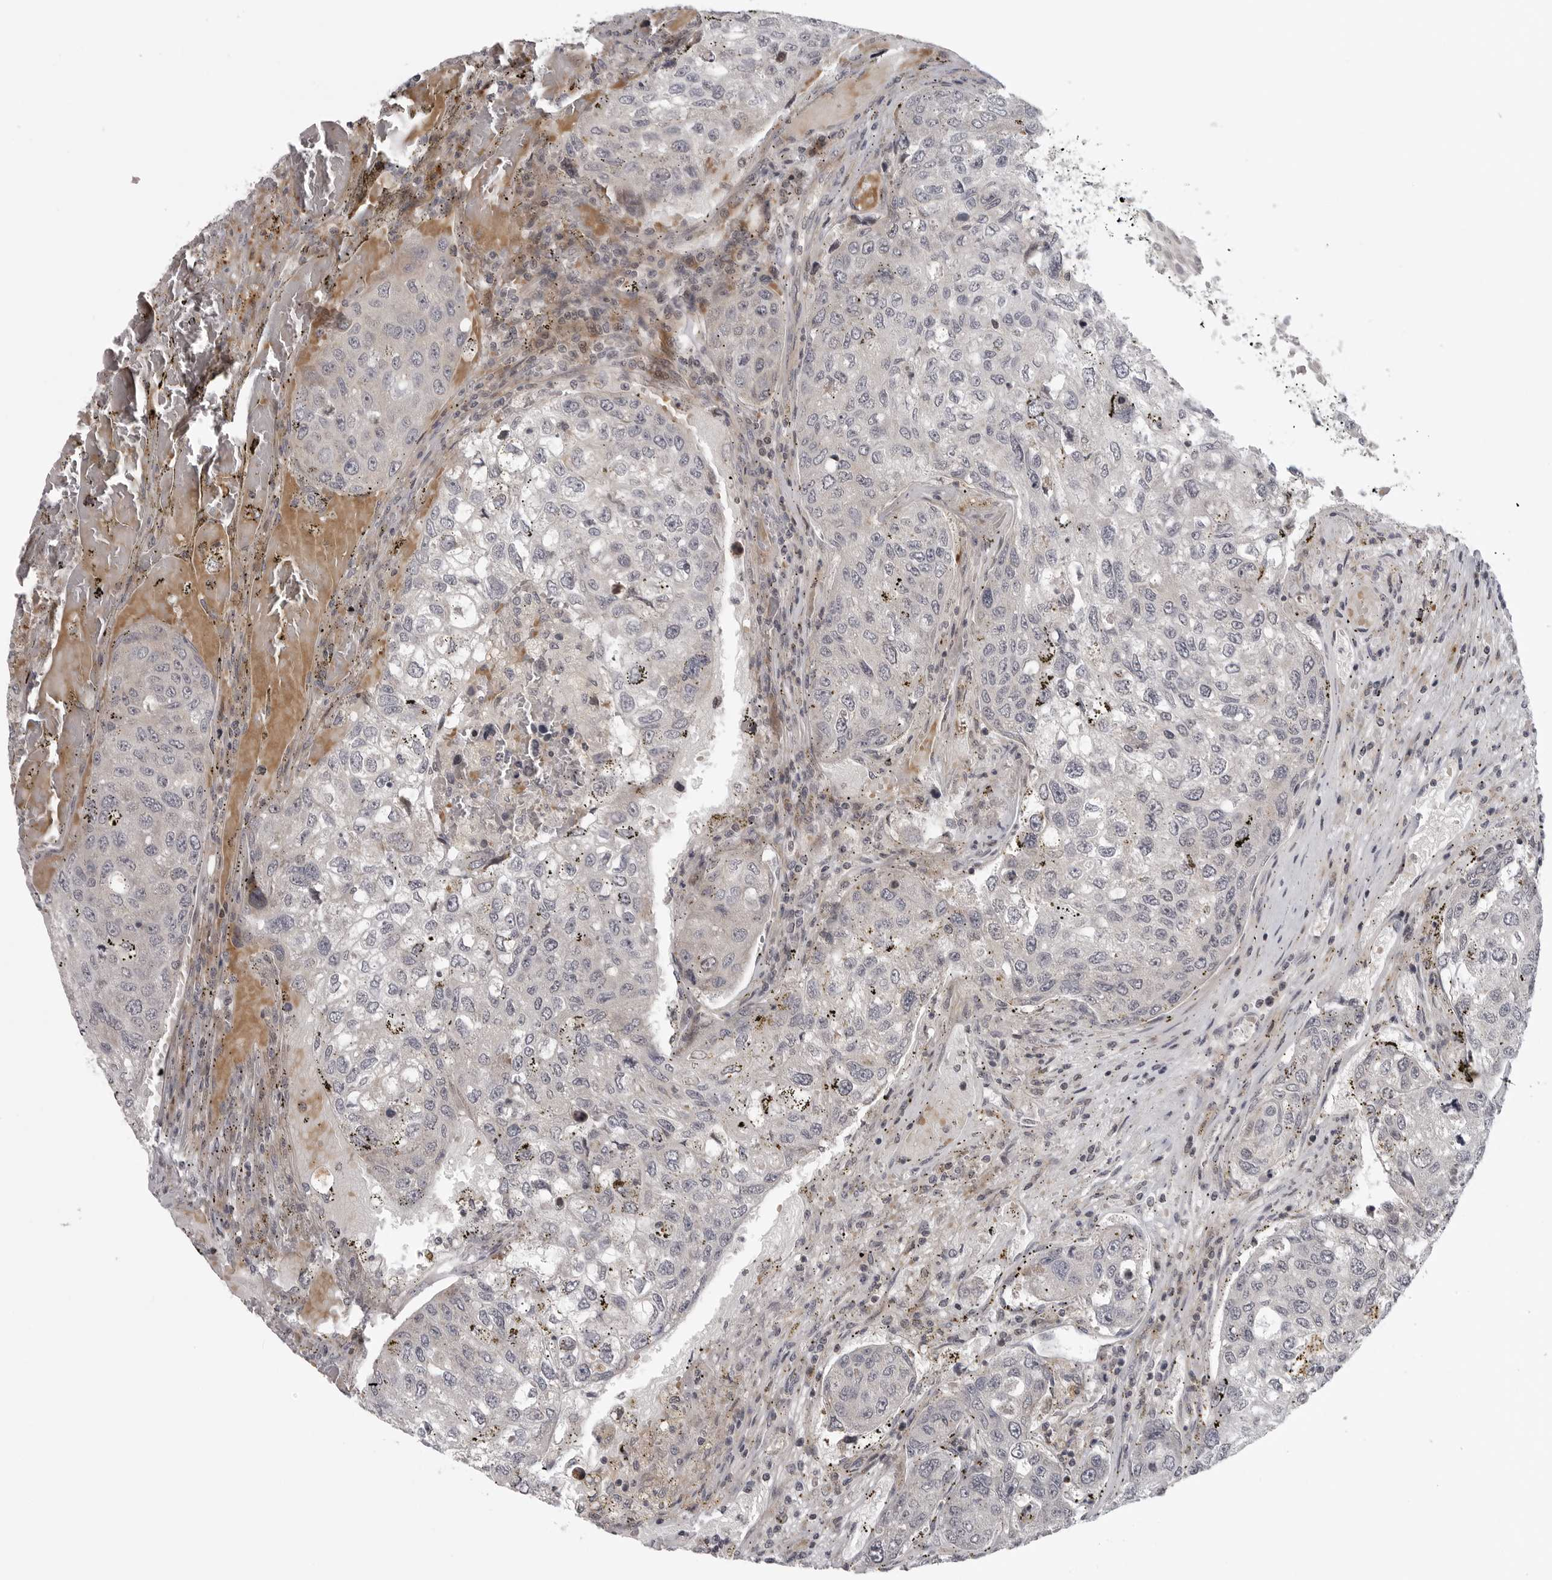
{"staining": {"intensity": "negative", "quantity": "none", "location": "none"}, "tissue": "urothelial cancer", "cell_type": "Tumor cells", "image_type": "cancer", "snomed": [{"axis": "morphology", "description": "Urothelial carcinoma, High grade"}, {"axis": "topography", "description": "Lymph node"}, {"axis": "topography", "description": "Urinary bladder"}], "caption": "This is an immunohistochemistry (IHC) image of high-grade urothelial carcinoma. There is no staining in tumor cells.", "gene": "CD300LD", "patient": {"sex": "male", "age": 51}}